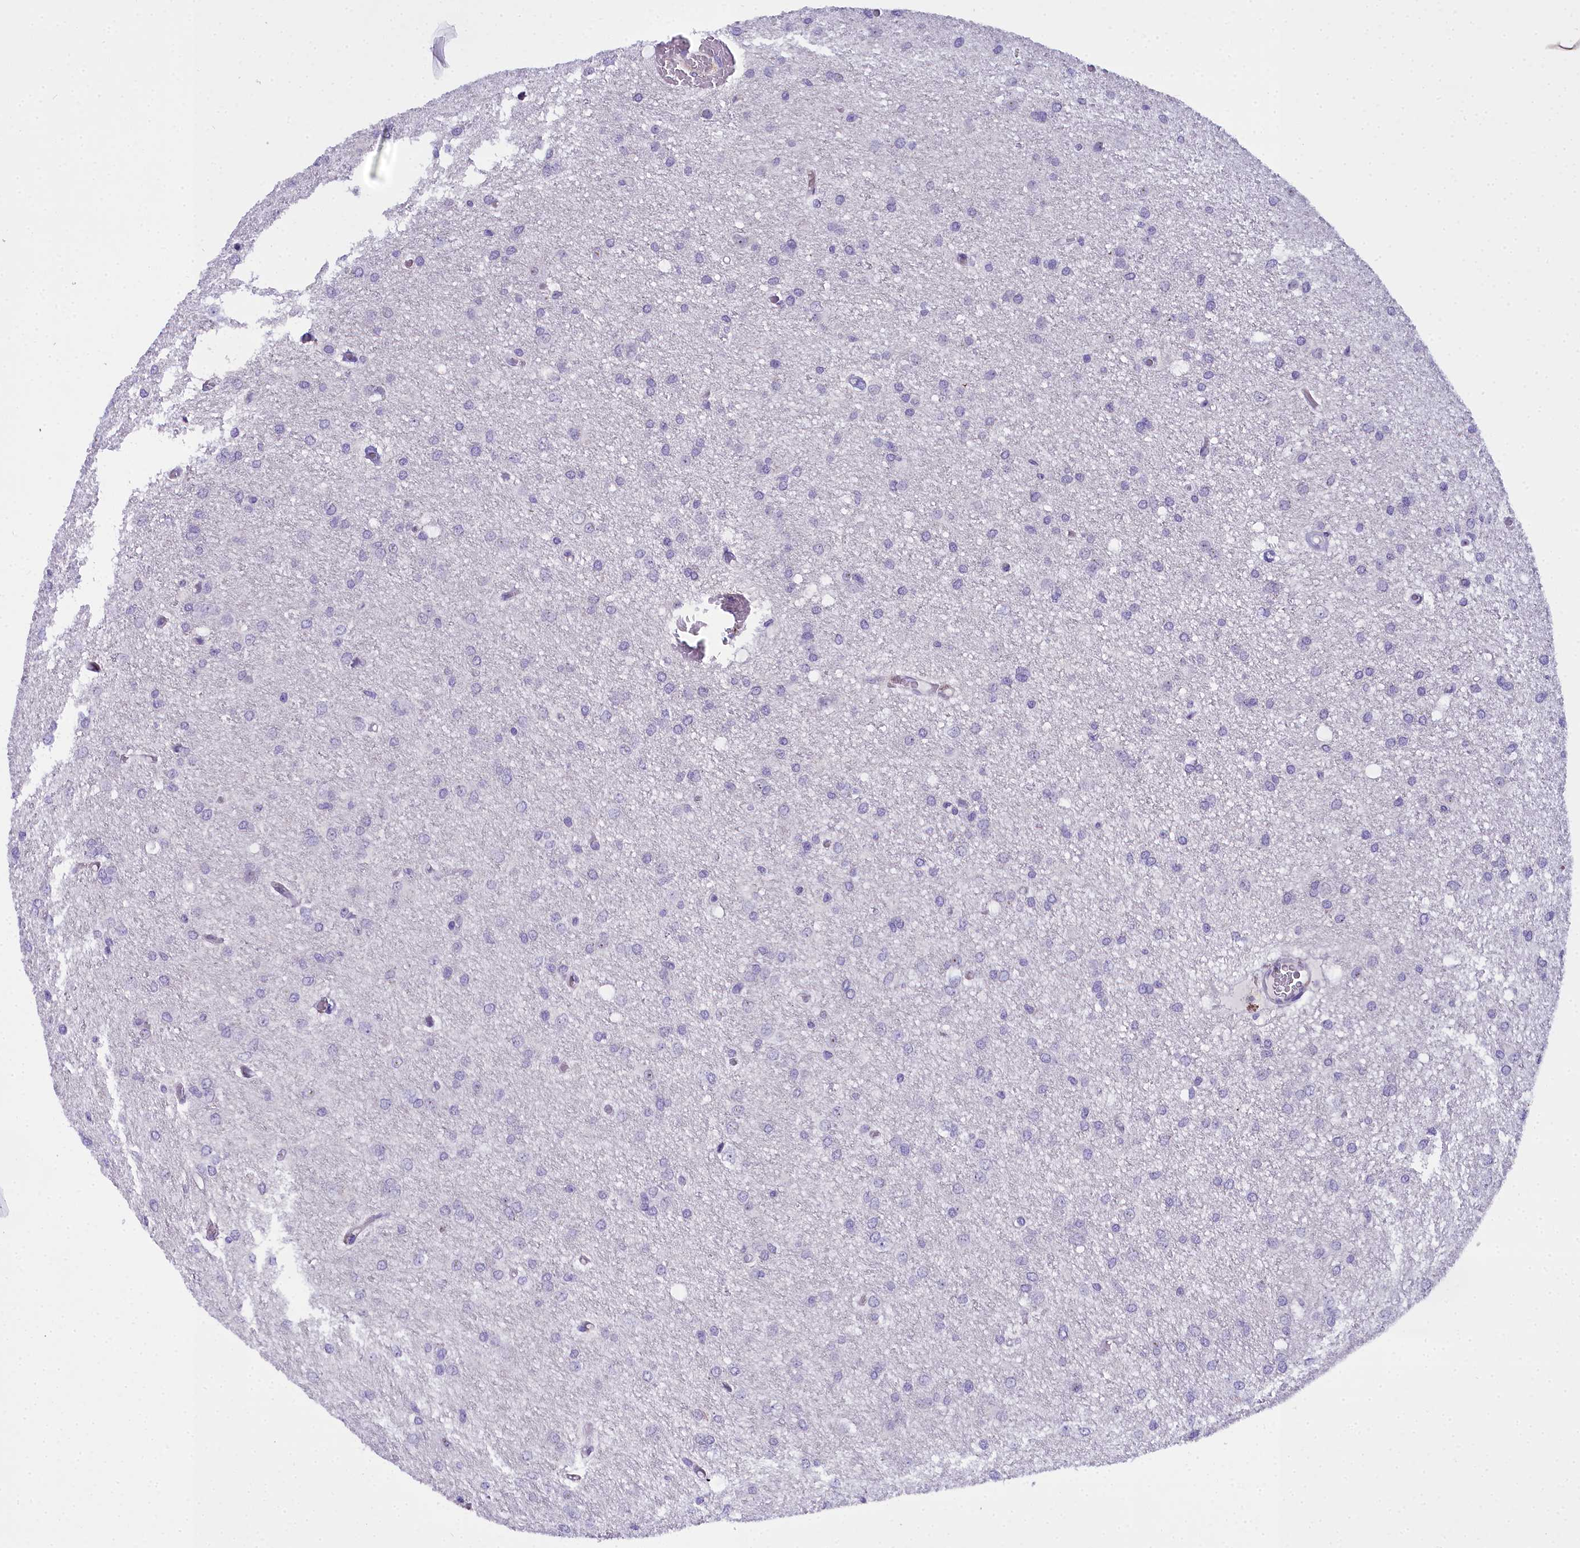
{"staining": {"intensity": "negative", "quantity": "none", "location": "none"}, "tissue": "glioma", "cell_type": "Tumor cells", "image_type": "cancer", "snomed": [{"axis": "morphology", "description": "Glioma, malignant, High grade"}, {"axis": "topography", "description": "Brain"}], "caption": "DAB (3,3'-diaminobenzidine) immunohistochemical staining of high-grade glioma (malignant) shows no significant positivity in tumor cells.", "gene": "TIMM22", "patient": {"sex": "female", "age": 50}}